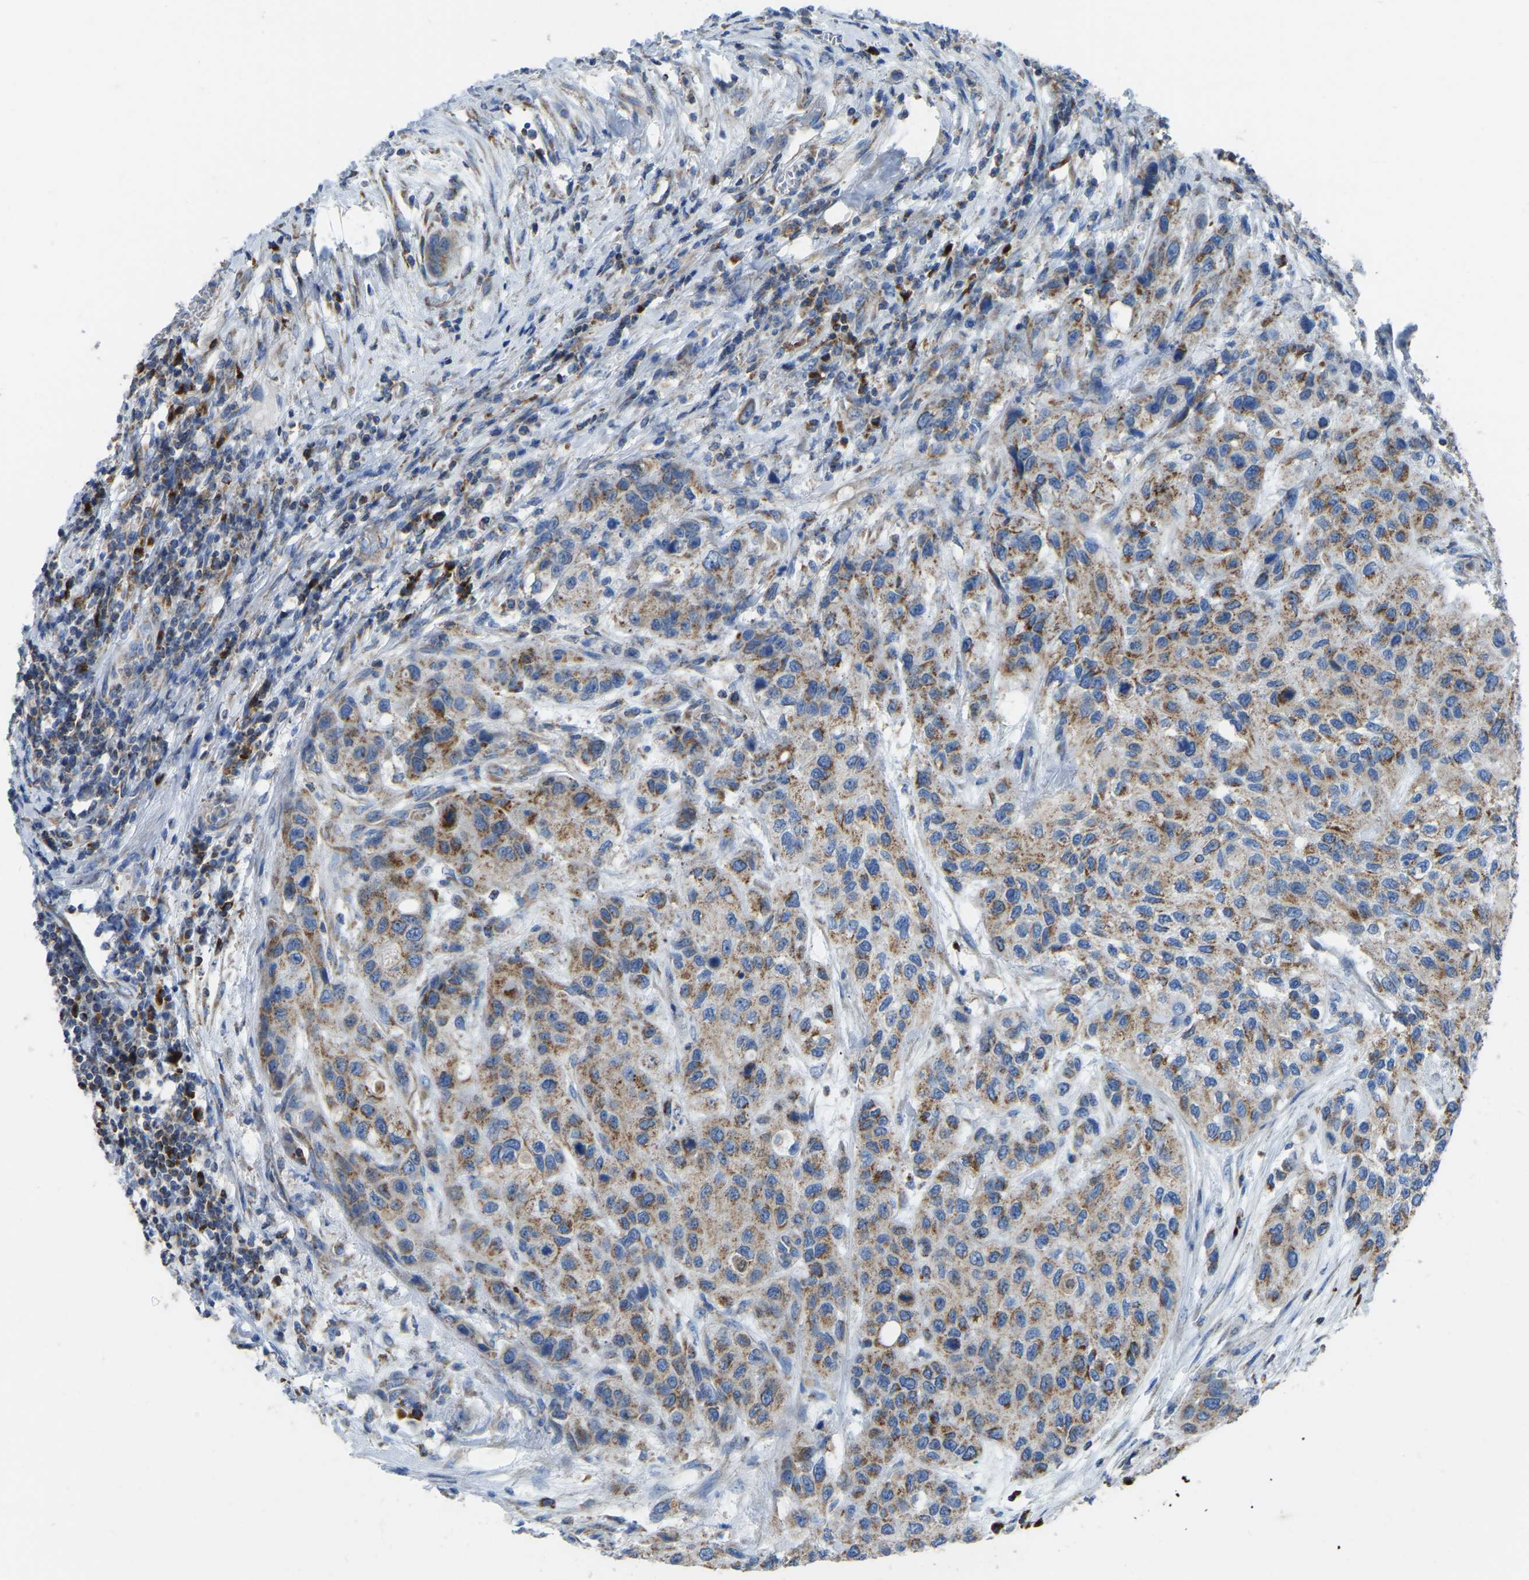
{"staining": {"intensity": "moderate", "quantity": ">75%", "location": "cytoplasmic/membranous"}, "tissue": "urothelial cancer", "cell_type": "Tumor cells", "image_type": "cancer", "snomed": [{"axis": "morphology", "description": "Urothelial carcinoma, High grade"}, {"axis": "topography", "description": "Urinary bladder"}], "caption": "IHC photomicrograph of human urothelial cancer stained for a protein (brown), which demonstrates medium levels of moderate cytoplasmic/membranous positivity in approximately >75% of tumor cells.", "gene": "ETFB", "patient": {"sex": "female", "age": 56}}